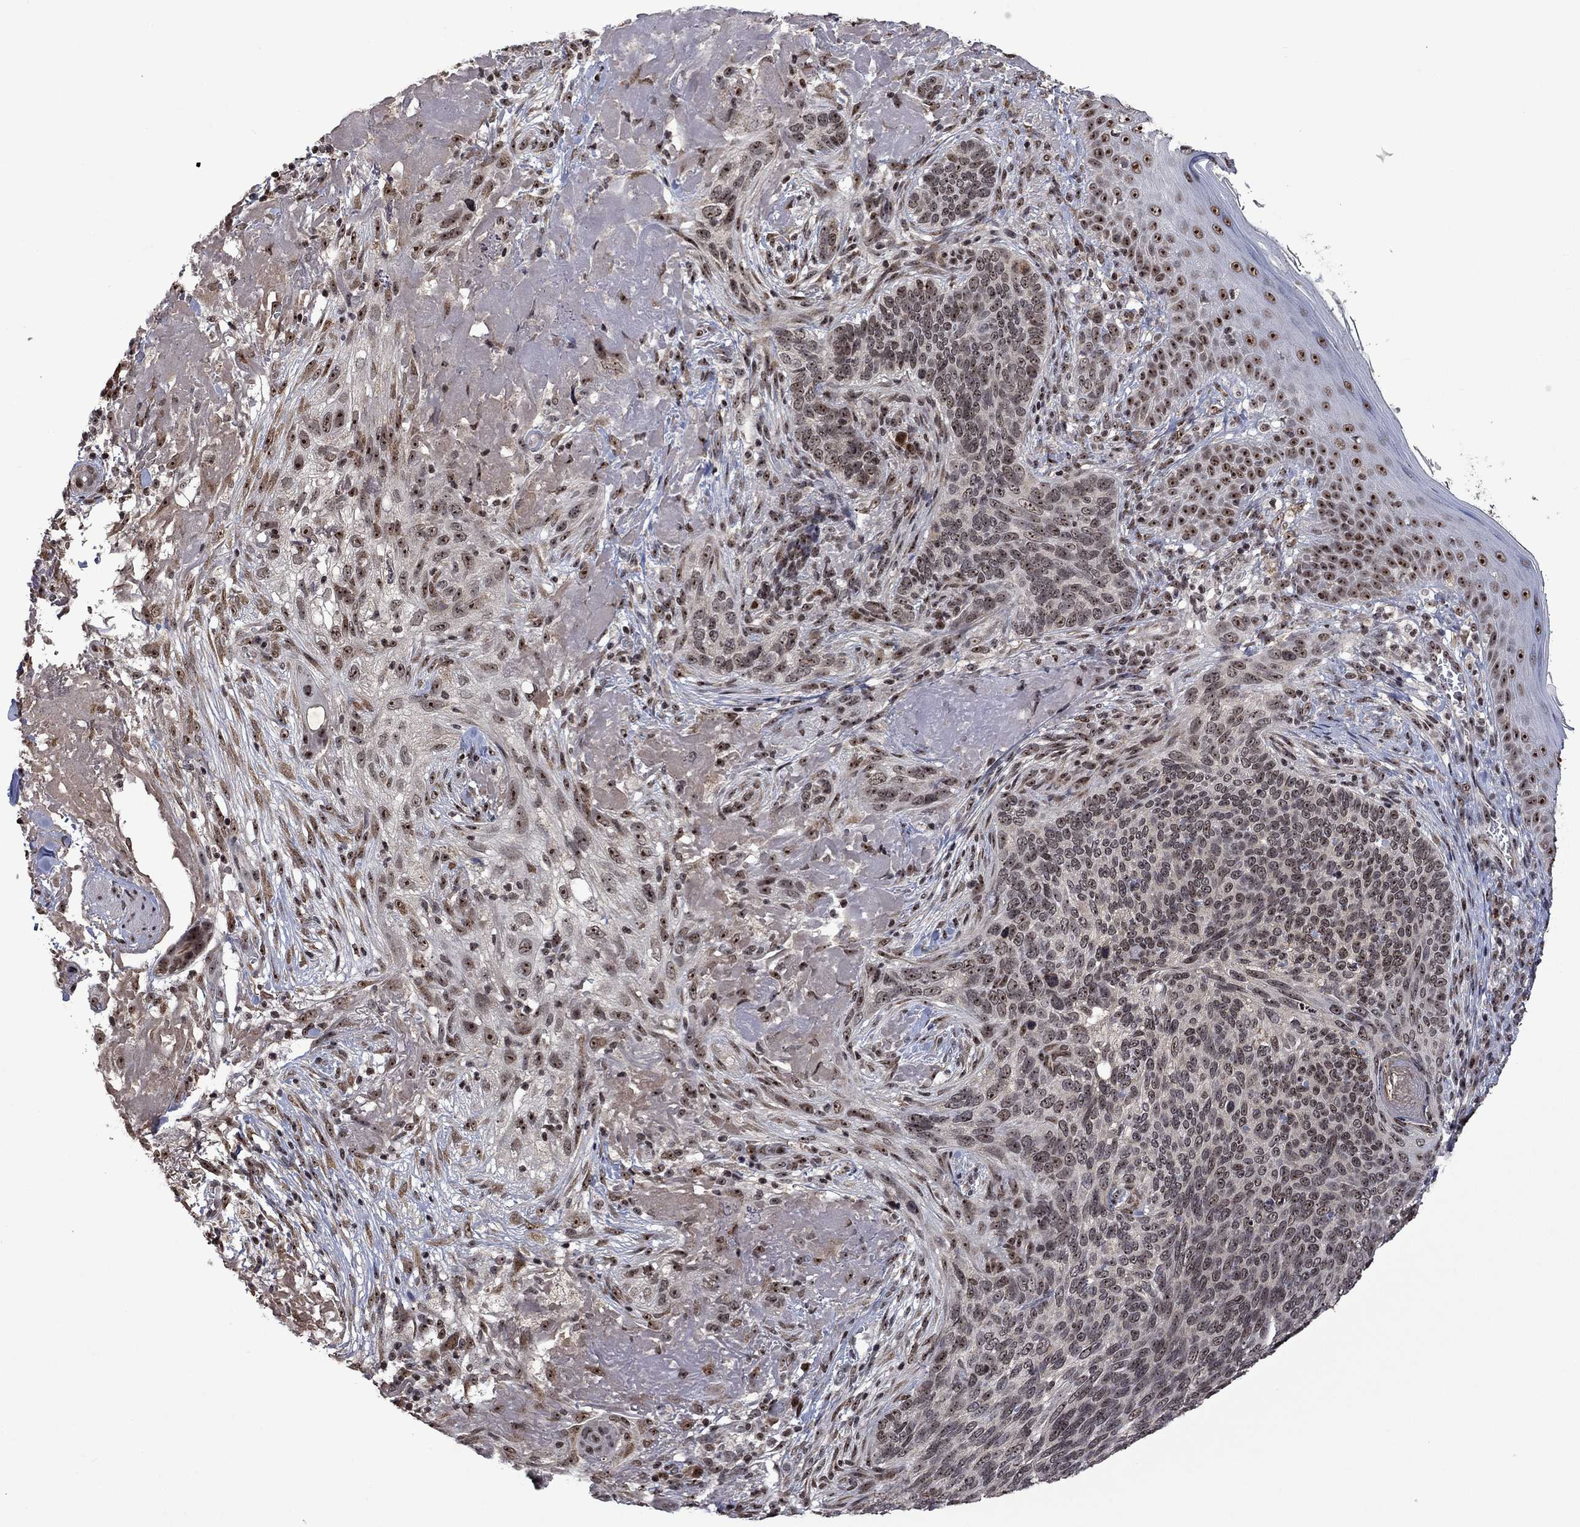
{"staining": {"intensity": "negative", "quantity": "none", "location": "none"}, "tissue": "skin cancer", "cell_type": "Tumor cells", "image_type": "cancer", "snomed": [{"axis": "morphology", "description": "Basal cell carcinoma"}, {"axis": "topography", "description": "Skin"}], "caption": "This is an IHC image of human skin cancer. There is no staining in tumor cells.", "gene": "FBL", "patient": {"sex": "male", "age": 91}}